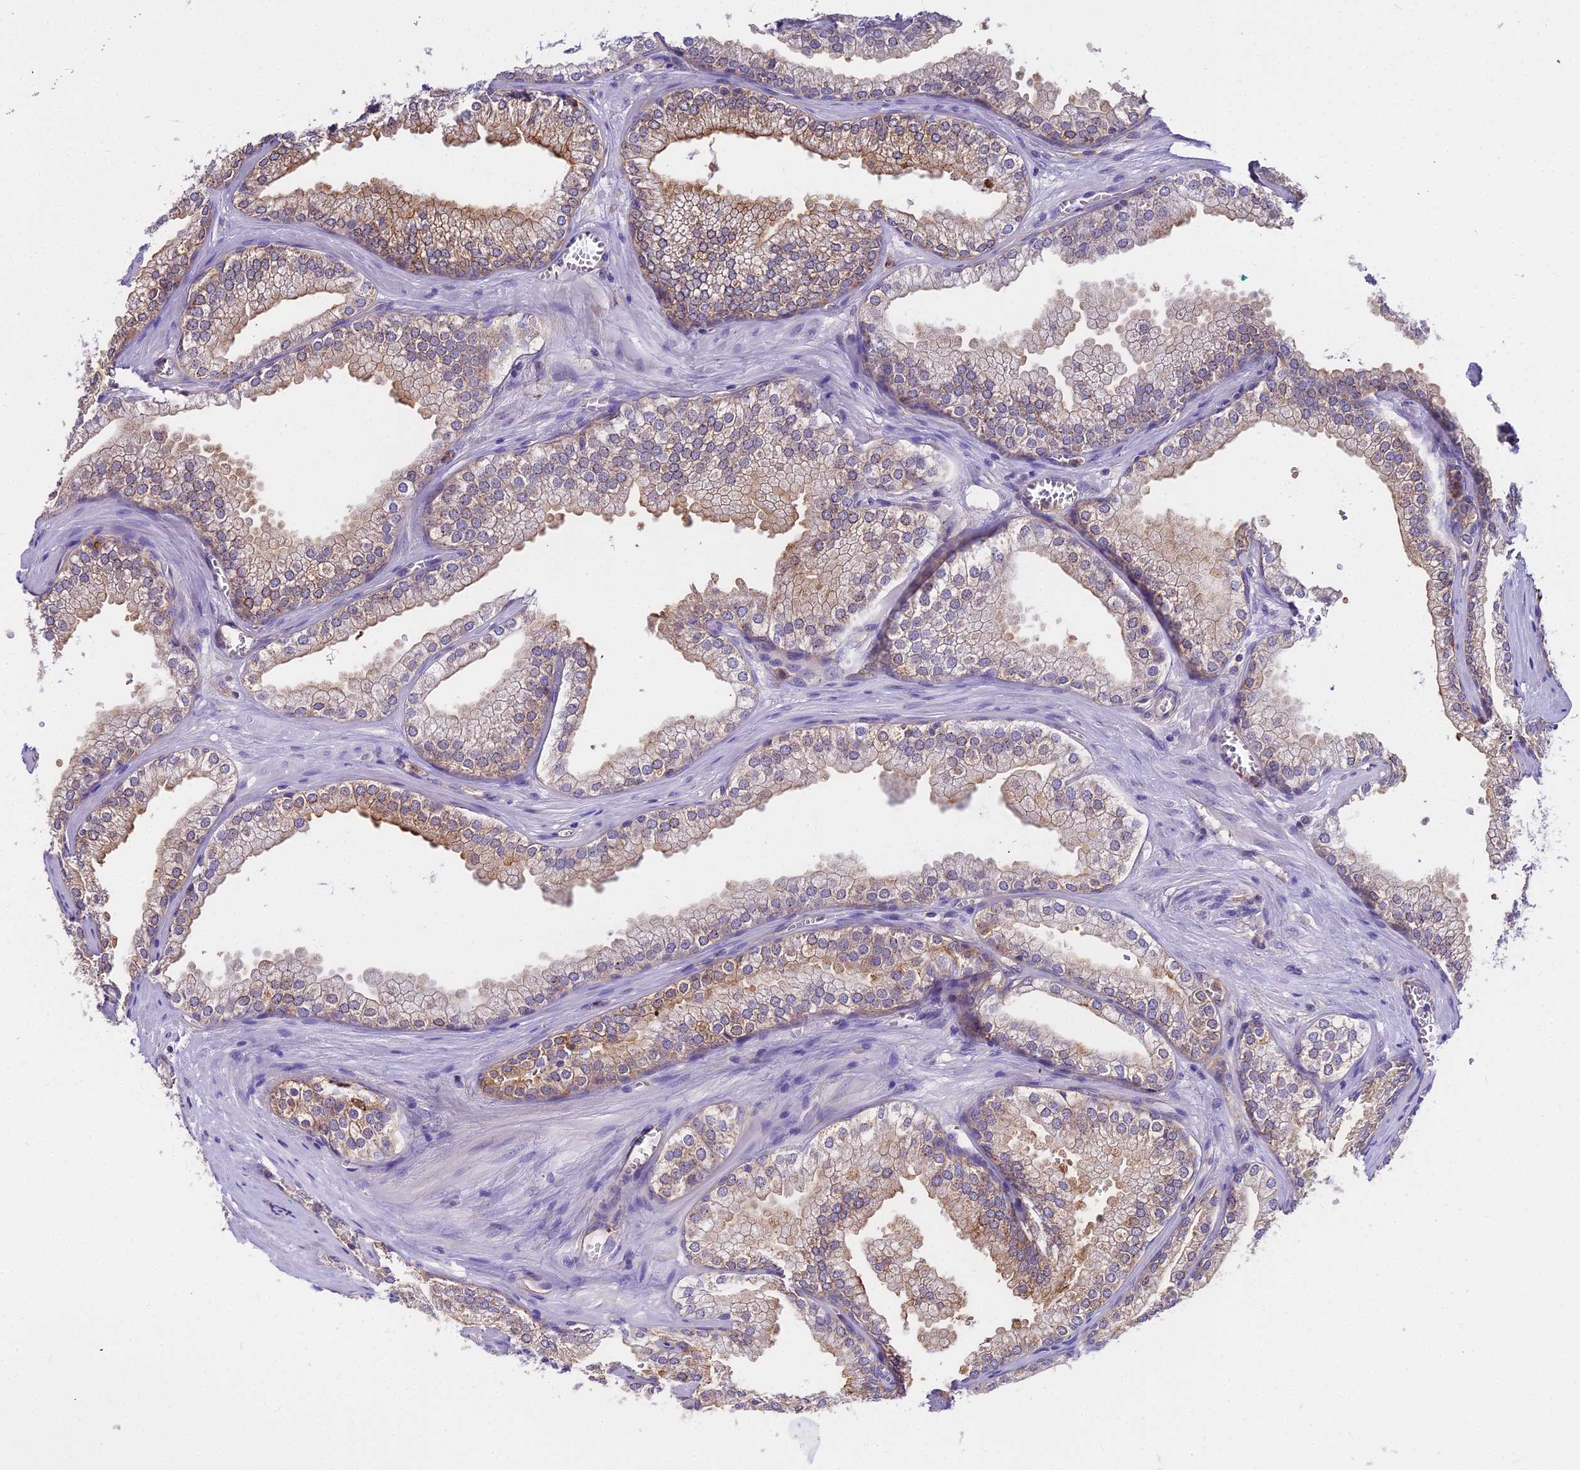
{"staining": {"intensity": "moderate", "quantity": "<25%", "location": "cytoplasmic/membranous"}, "tissue": "prostate cancer", "cell_type": "Tumor cells", "image_type": "cancer", "snomed": [{"axis": "morphology", "description": "Adenocarcinoma, Low grade"}, {"axis": "topography", "description": "Prostate"}], "caption": "High-power microscopy captured an immunohistochemistry photomicrograph of prostate cancer, revealing moderate cytoplasmic/membranous expression in approximately <25% of tumor cells. The staining was performed using DAB (3,3'-diaminobenzidine) to visualize the protein expression in brown, while the nuclei were stained in blue with hematoxylin (Magnification: 20x).", "gene": "GLYAT", "patient": {"sex": "male", "age": 60}}